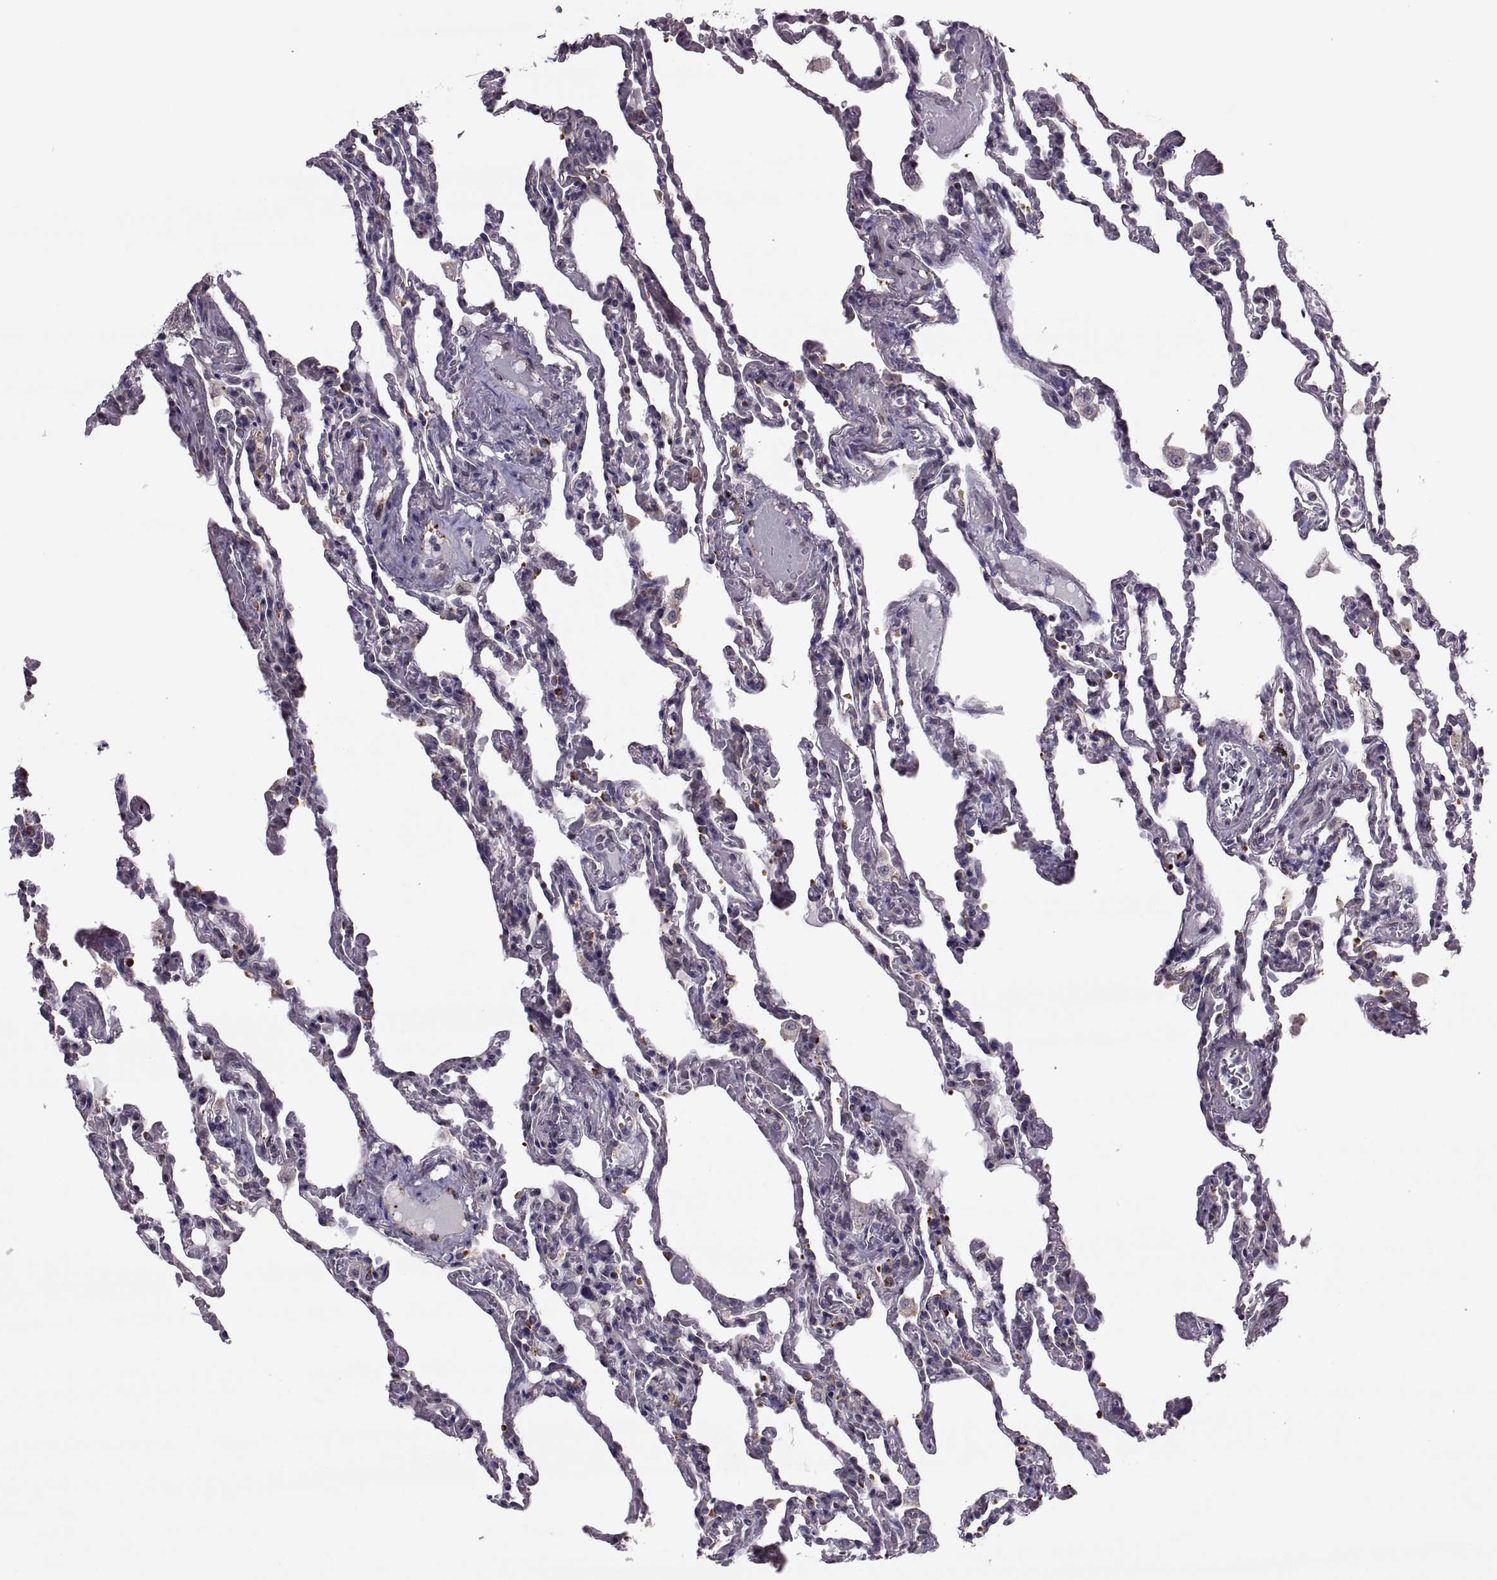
{"staining": {"intensity": "negative", "quantity": "none", "location": "none"}, "tissue": "lung", "cell_type": "Alveolar cells", "image_type": "normal", "snomed": [{"axis": "morphology", "description": "Normal tissue, NOS"}, {"axis": "topography", "description": "Lung"}], "caption": "Image shows no significant protein staining in alveolar cells of unremarkable lung. (DAB immunohistochemistry, high magnification).", "gene": "LETM2", "patient": {"sex": "female", "age": 43}}